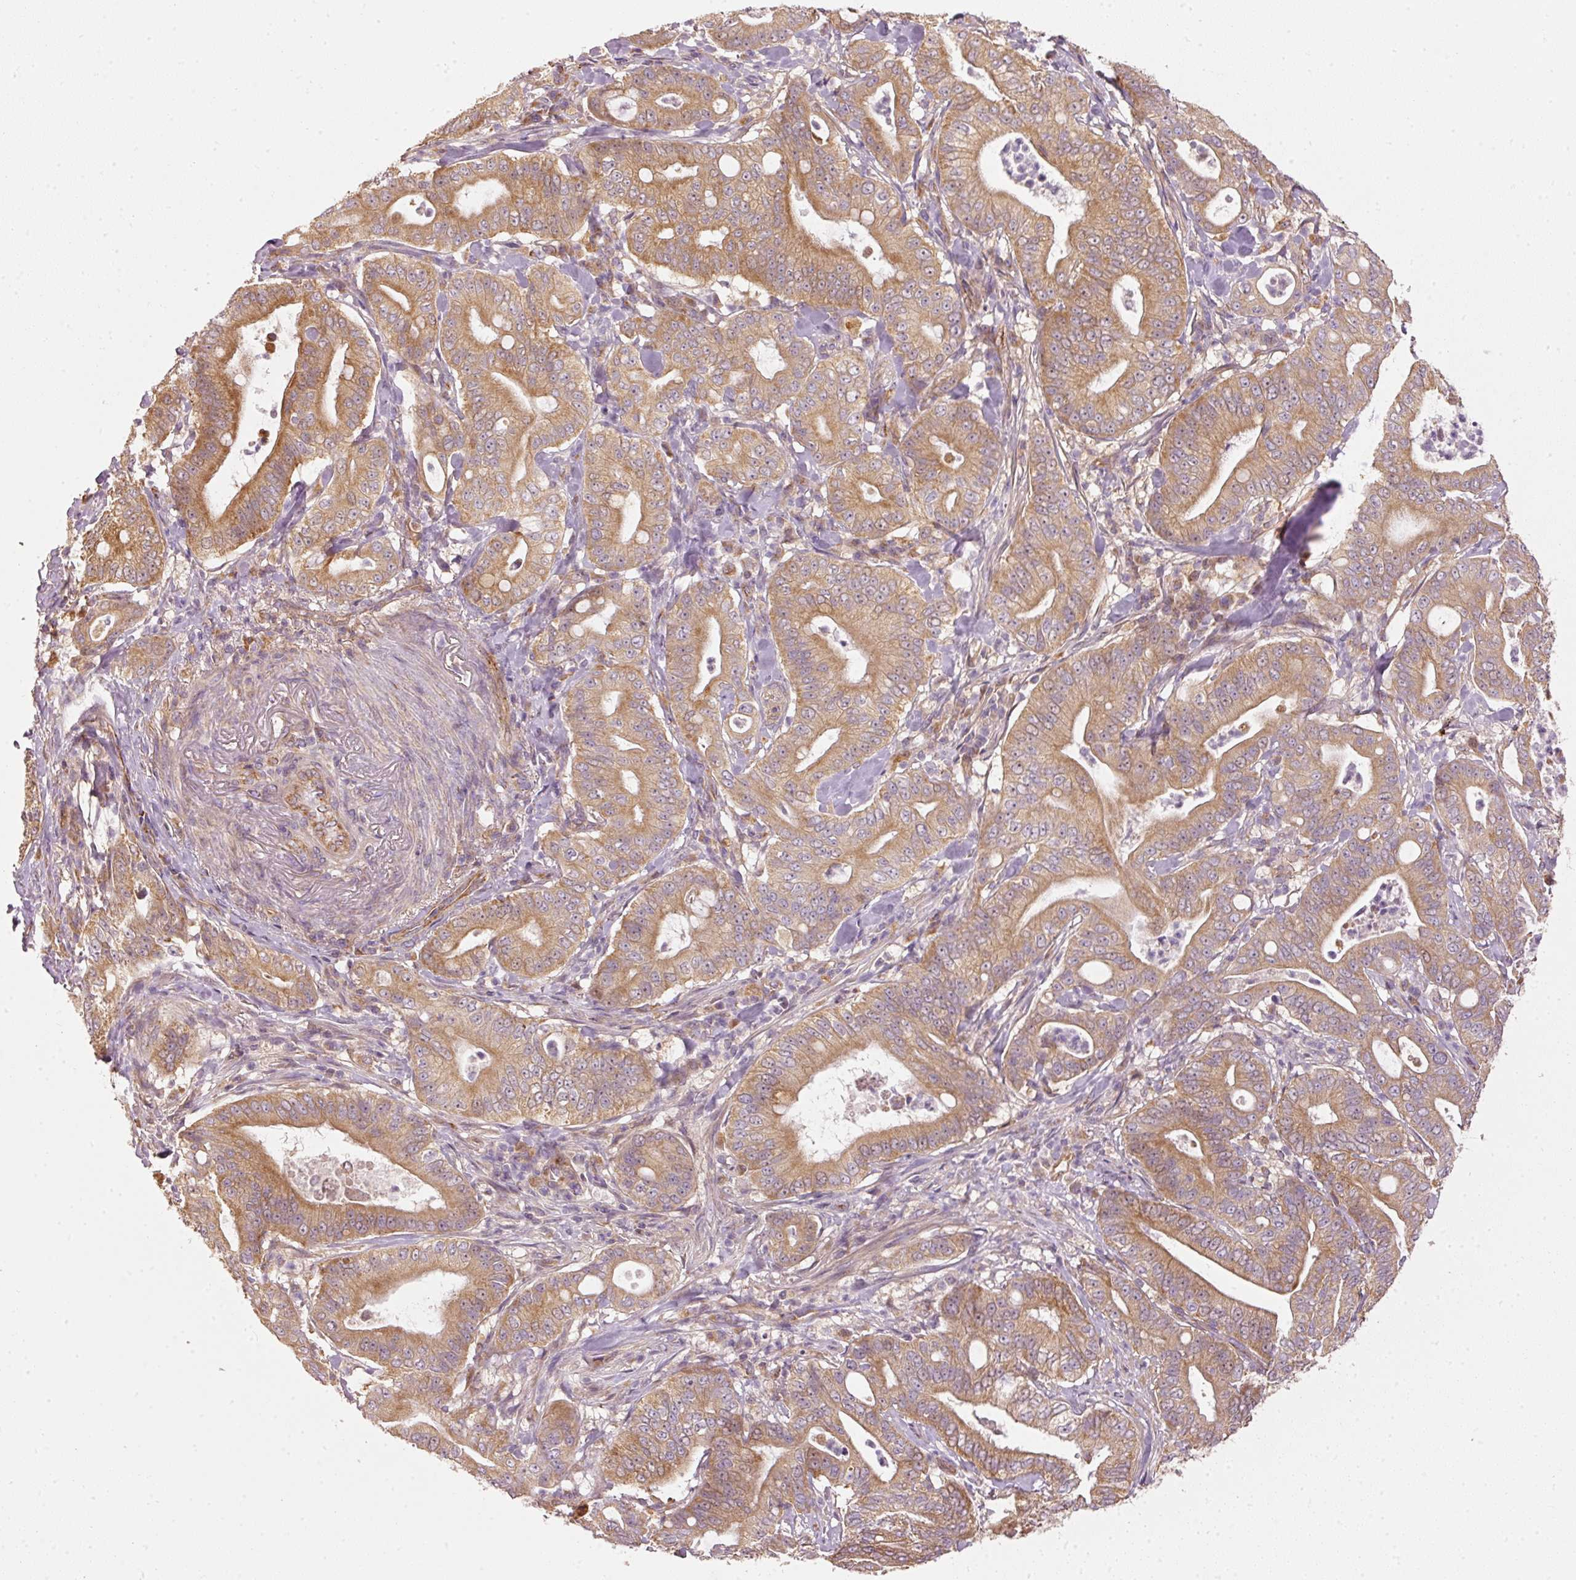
{"staining": {"intensity": "moderate", "quantity": ">75%", "location": "cytoplasmic/membranous"}, "tissue": "pancreatic cancer", "cell_type": "Tumor cells", "image_type": "cancer", "snomed": [{"axis": "morphology", "description": "Adenocarcinoma, NOS"}, {"axis": "topography", "description": "Pancreas"}], "caption": "Tumor cells demonstrate medium levels of moderate cytoplasmic/membranous expression in about >75% of cells in pancreatic cancer (adenocarcinoma).", "gene": "MTHFD1L", "patient": {"sex": "male", "age": 71}}